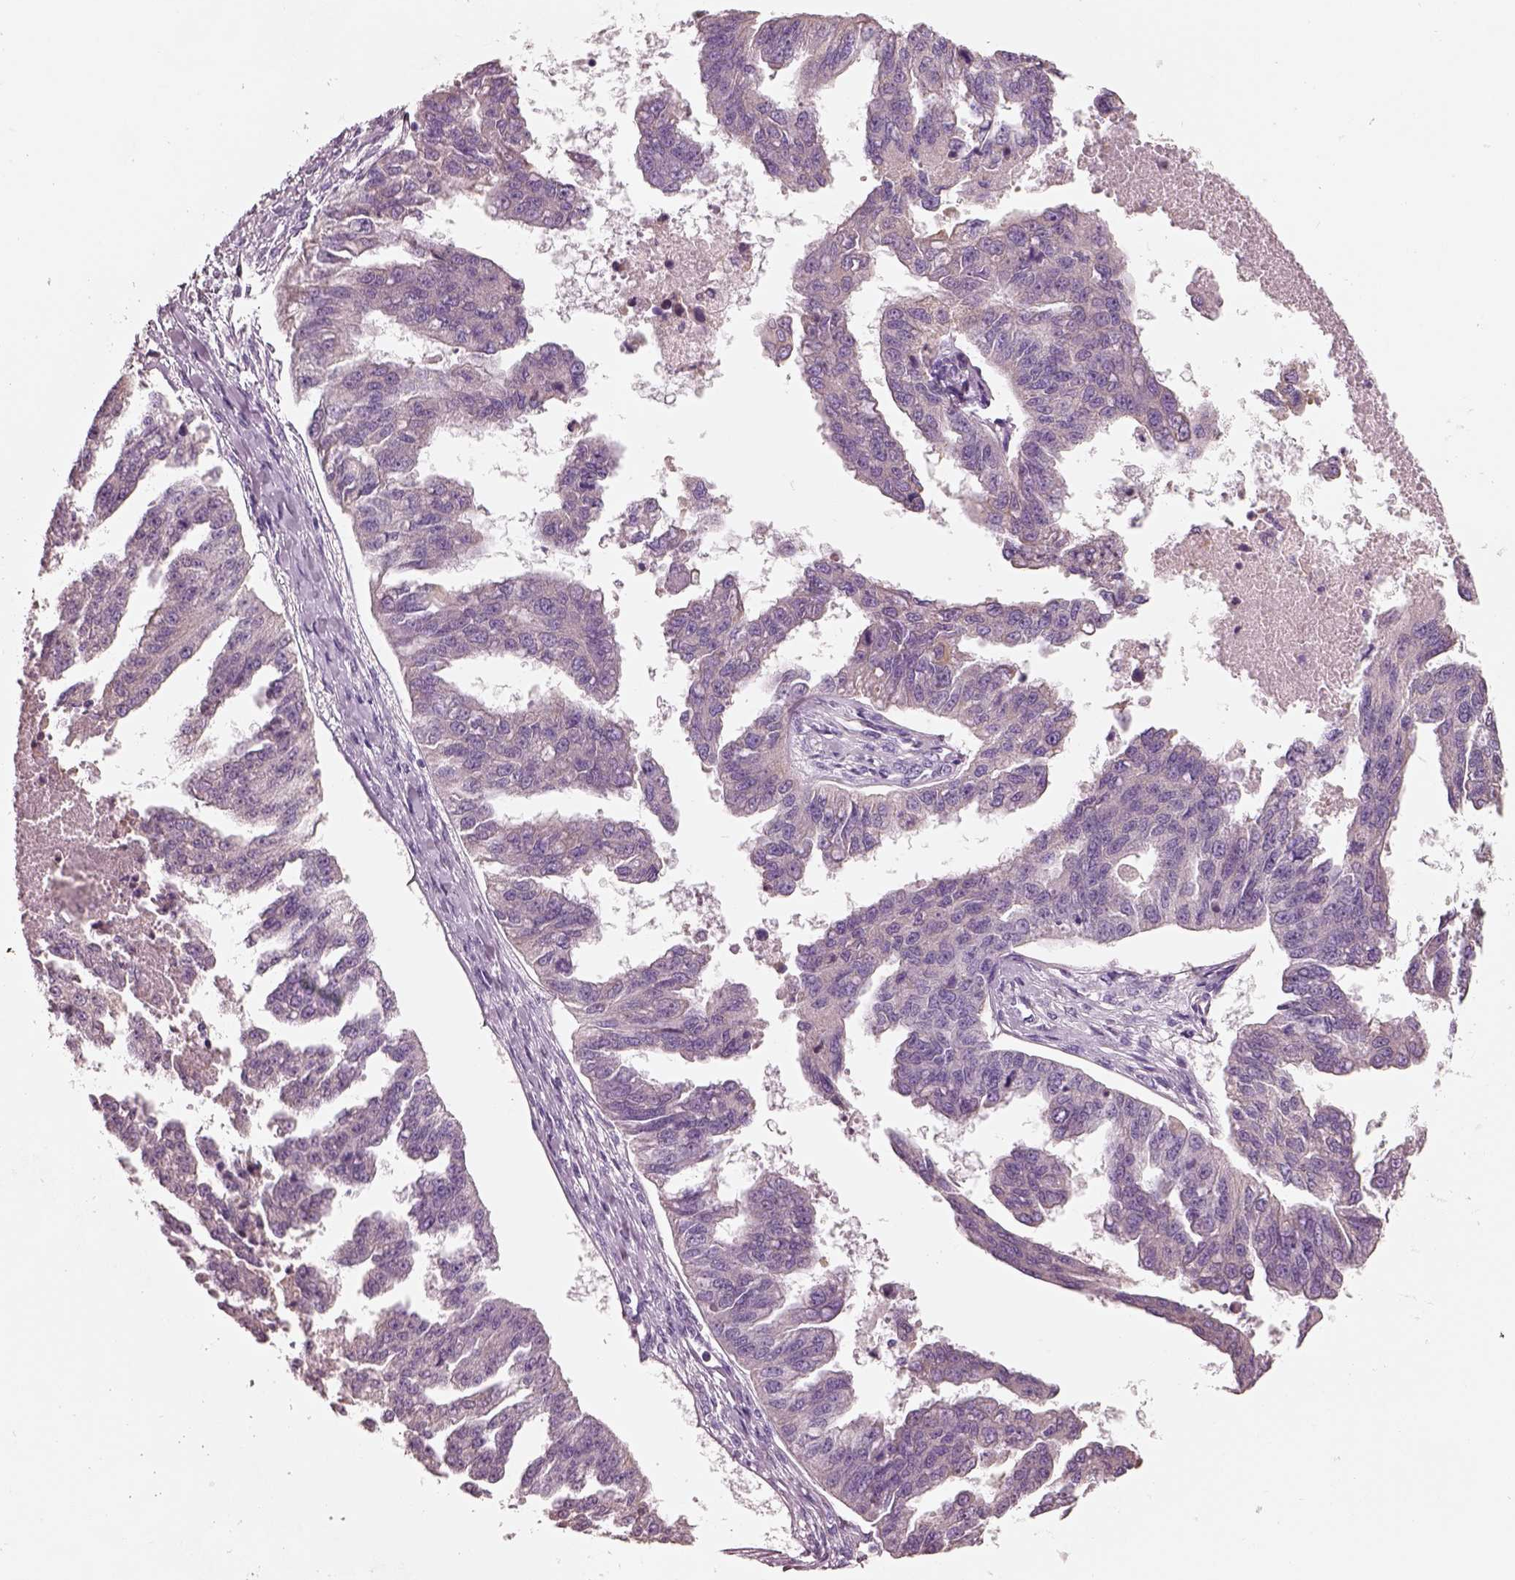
{"staining": {"intensity": "negative", "quantity": "none", "location": "none"}, "tissue": "ovarian cancer", "cell_type": "Tumor cells", "image_type": "cancer", "snomed": [{"axis": "morphology", "description": "Cystadenocarcinoma, serous, NOS"}, {"axis": "topography", "description": "Ovary"}], "caption": "A high-resolution image shows IHC staining of ovarian serous cystadenocarcinoma, which demonstrates no significant staining in tumor cells.", "gene": "PNOC", "patient": {"sex": "female", "age": 58}}